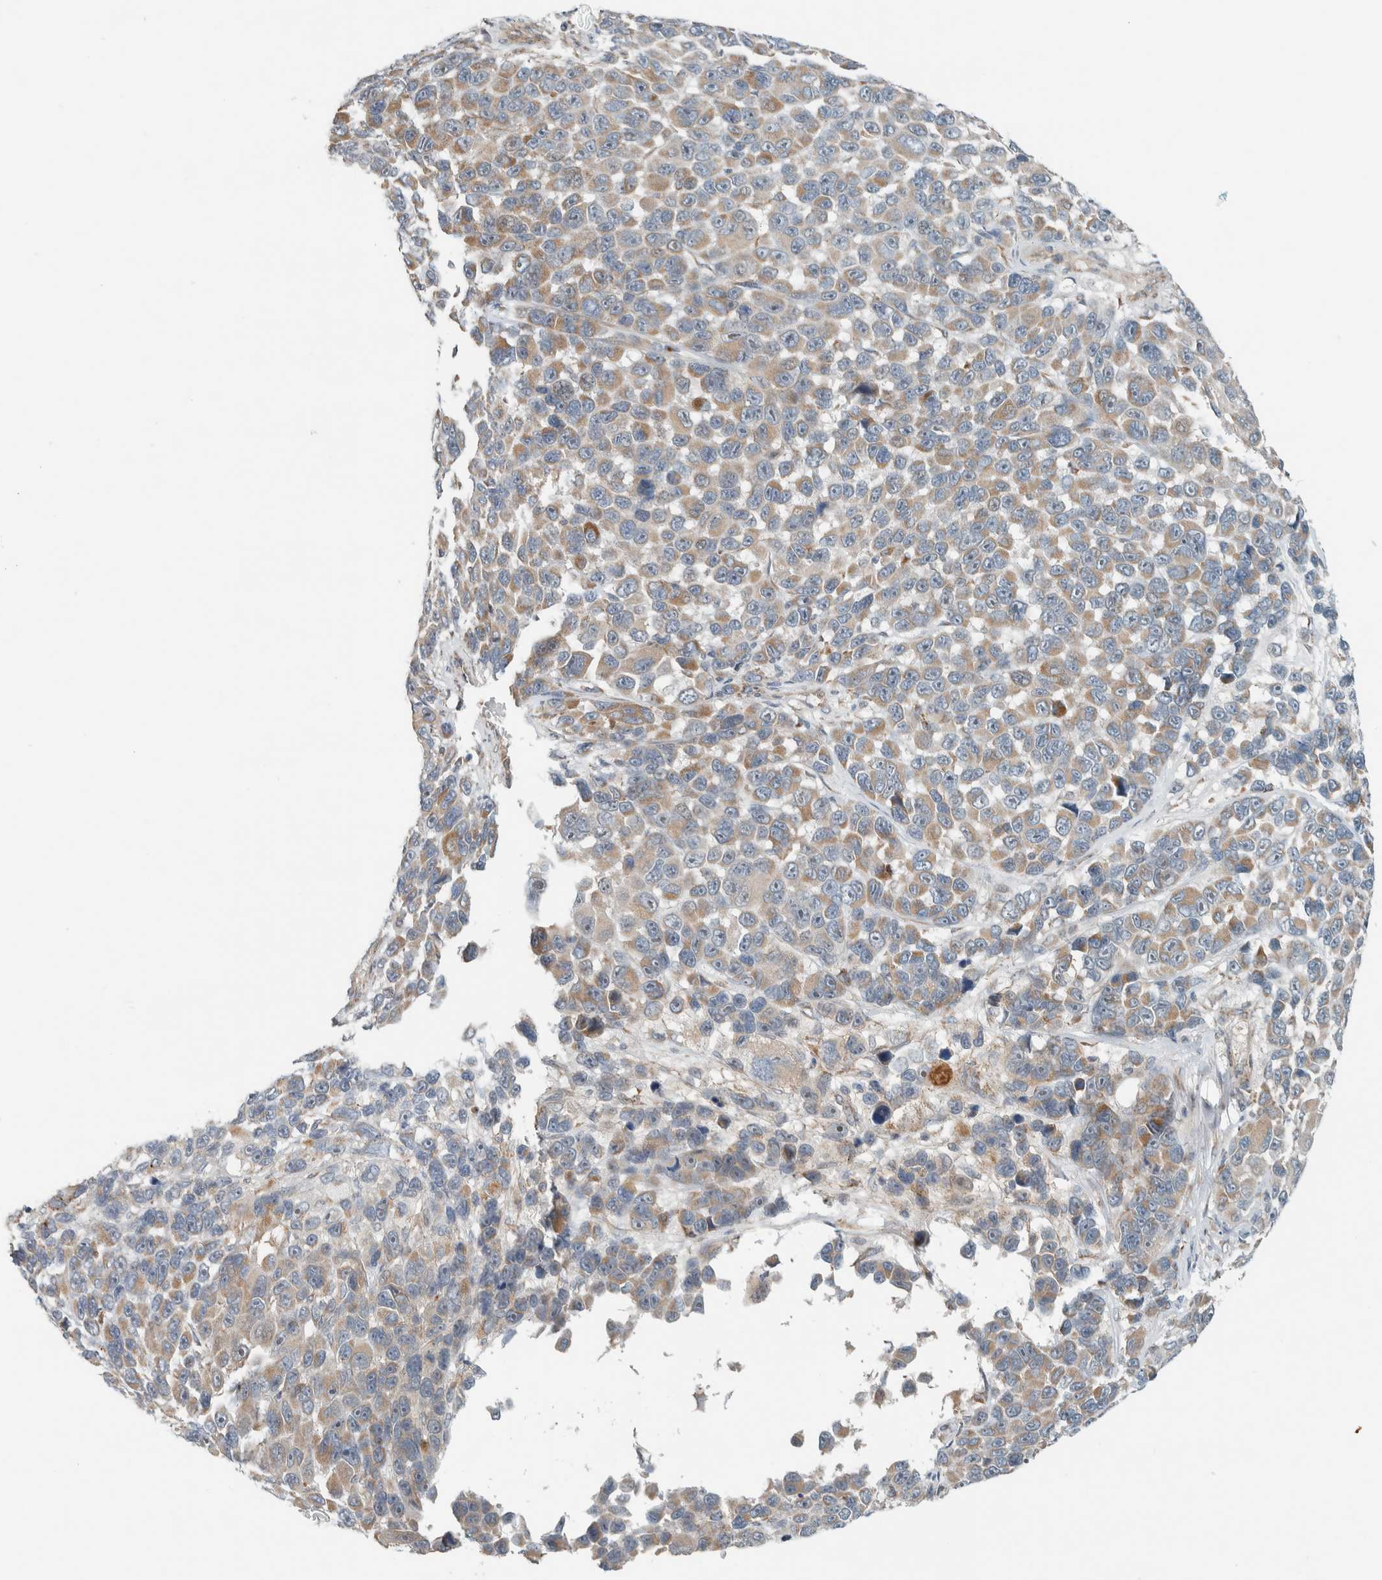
{"staining": {"intensity": "moderate", "quantity": ">75%", "location": "cytoplasmic/membranous"}, "tissue": "melanoma", "cell_type": "Tumor cells", "image_type": "cancer", "snomed": [{"axis": "morphology", "description": "Malignant melanoma, NOS"}, {"axis": "topography", "description": "Skin"}], "caption": "Immunohistochemistry (IHC) (DAB (3,3'-diaminobenzidine)) staining of malignant melanoma reveals moderate cytoplasmic/membranous protein positivity in about >75% of tumor cells.", "gene": "SLFN12L", "patient": {"sex": "male", "age": 53}}